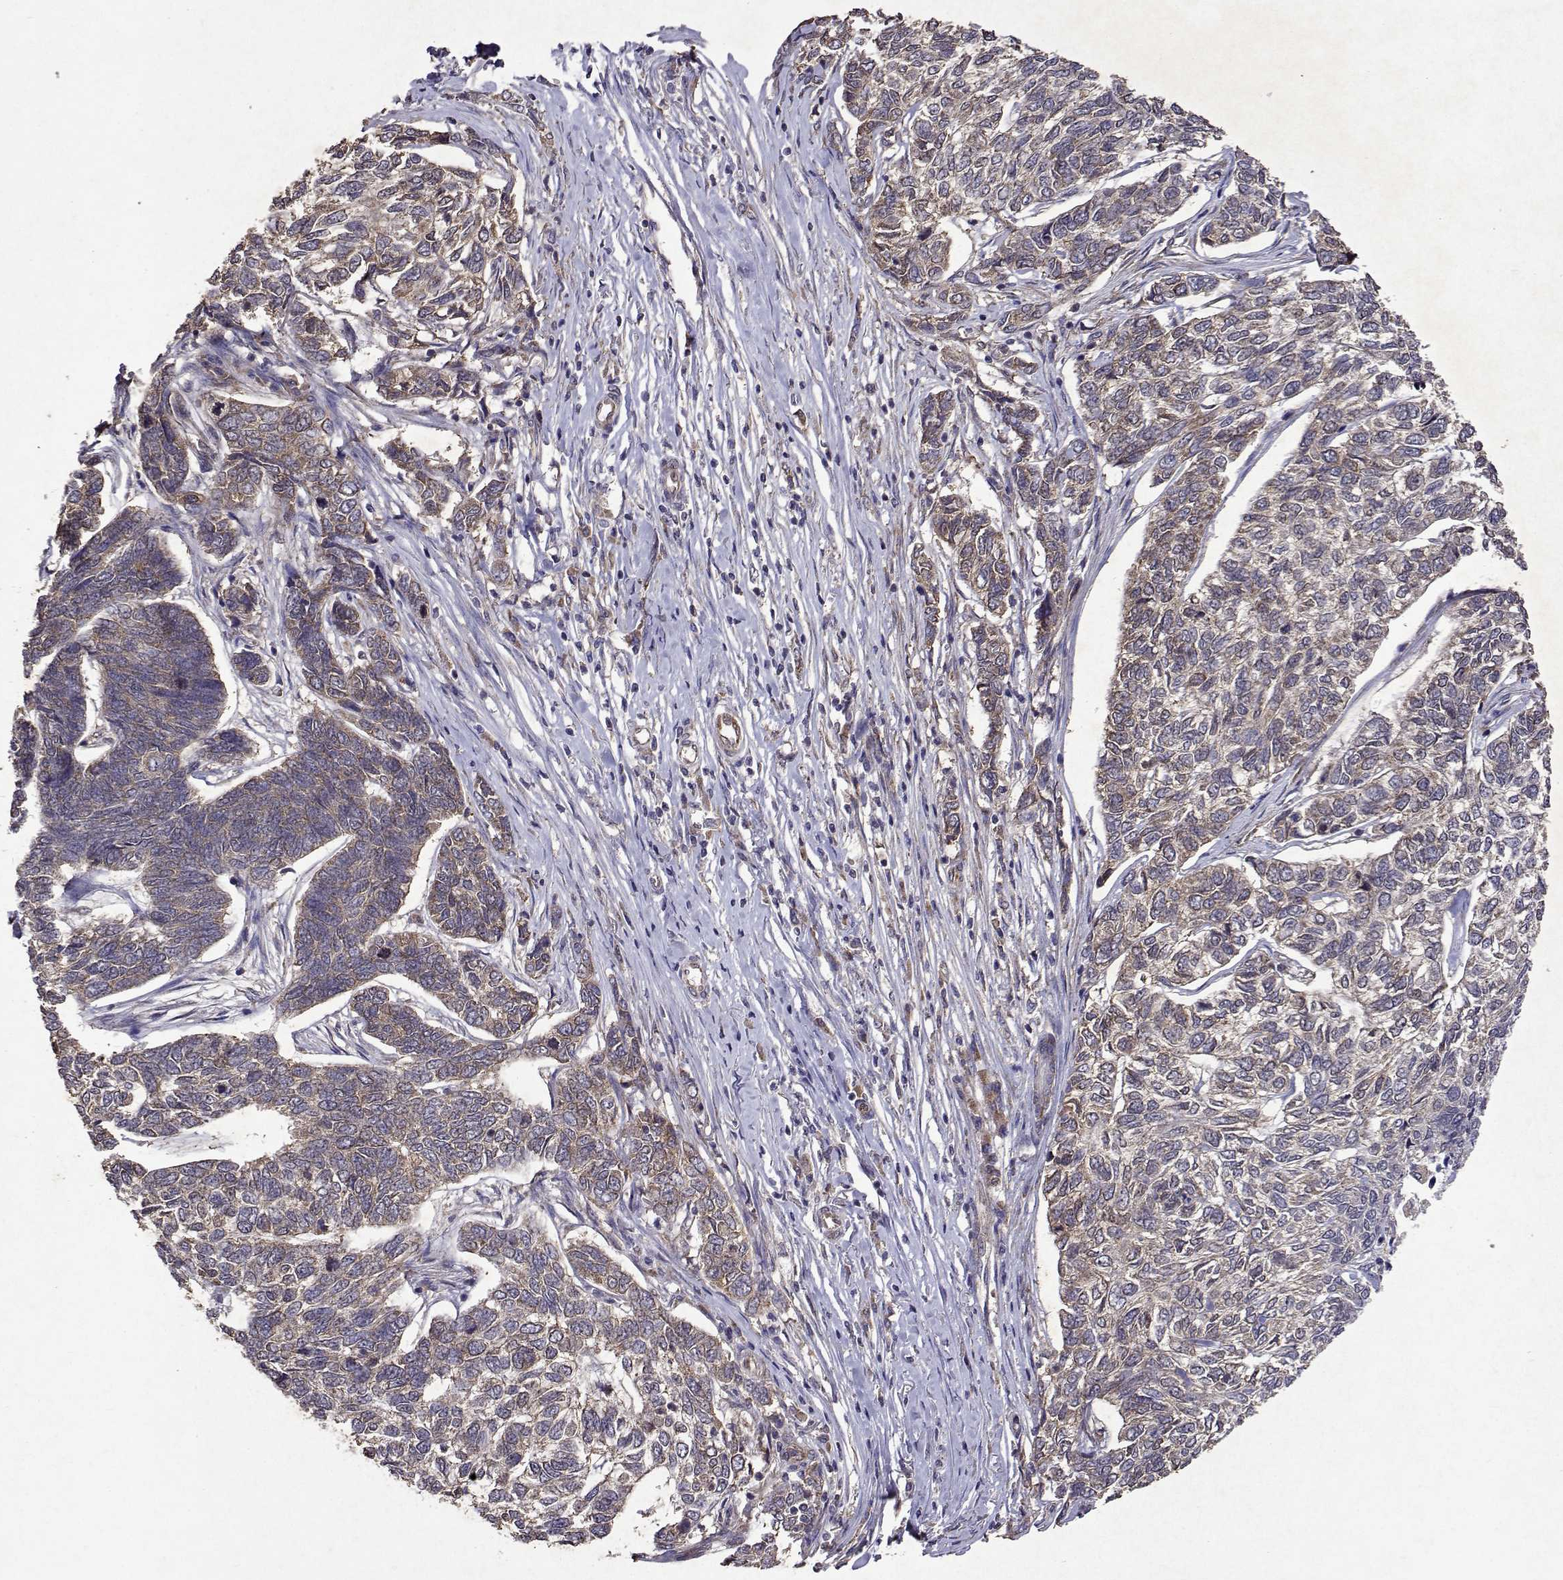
{"staining": {"intensity": "weak", "quantity": "25%-75%", "location": "cytoplasmic/membranous"}, "tissue": "skin cancer", "cell_type": "Tumor cells", "image_type": "cancer", "snomed": [{"axis": "morphology", "description": "Basal cell carcinoma"}, {"axis": "topography", "description": "Skin"}], "caption": "Skin cancer (basal cell carcinoma) stained with a protein marker shows weak staining in tumor cells.", "gene": "TARBP2", "patient": {"sex": "female", "age": 65}}